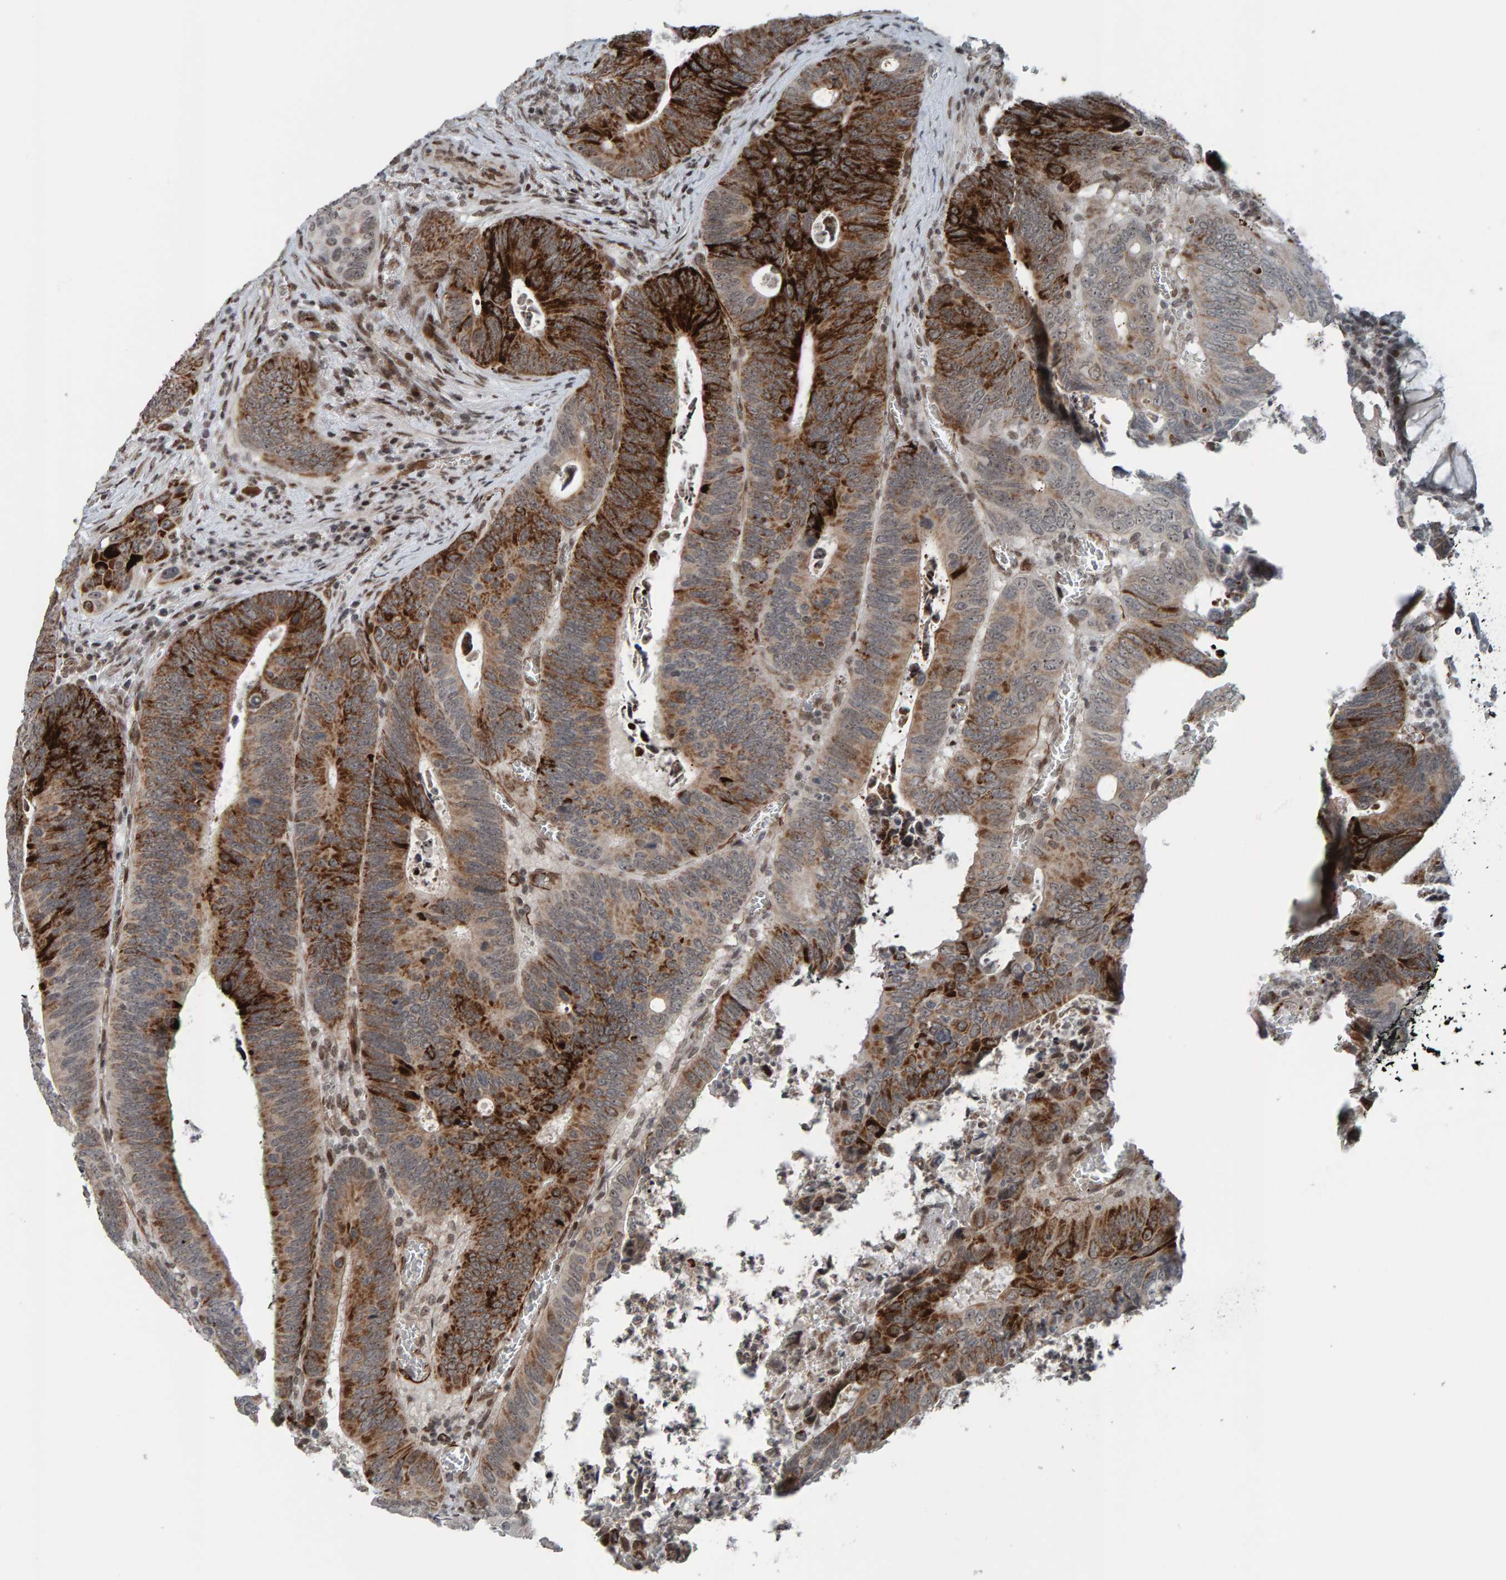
{"staining": {"intensity": "strong", "quantity": ">75%", "location": "cytoplasmic/membranous"}, "tissue": "colorectal cancer", "cell_type": "Tumor cells", "image_type": "cancer", "snomed": [{"axis": "morphology", "description": "Inflammation, NOS"}, {"axis": "morphology", "description": "Adenocarcinoma, NOS"}, {"axis": "topography", "description": "Colon"}], "caption": "A brown stain labels strong cytoplasmic/membranous expression of a protein in human adenocarcinoma (colorectal) tumor cells.", "gene": "ZNF366", "patient": {"sex": "male", "age": 72}}